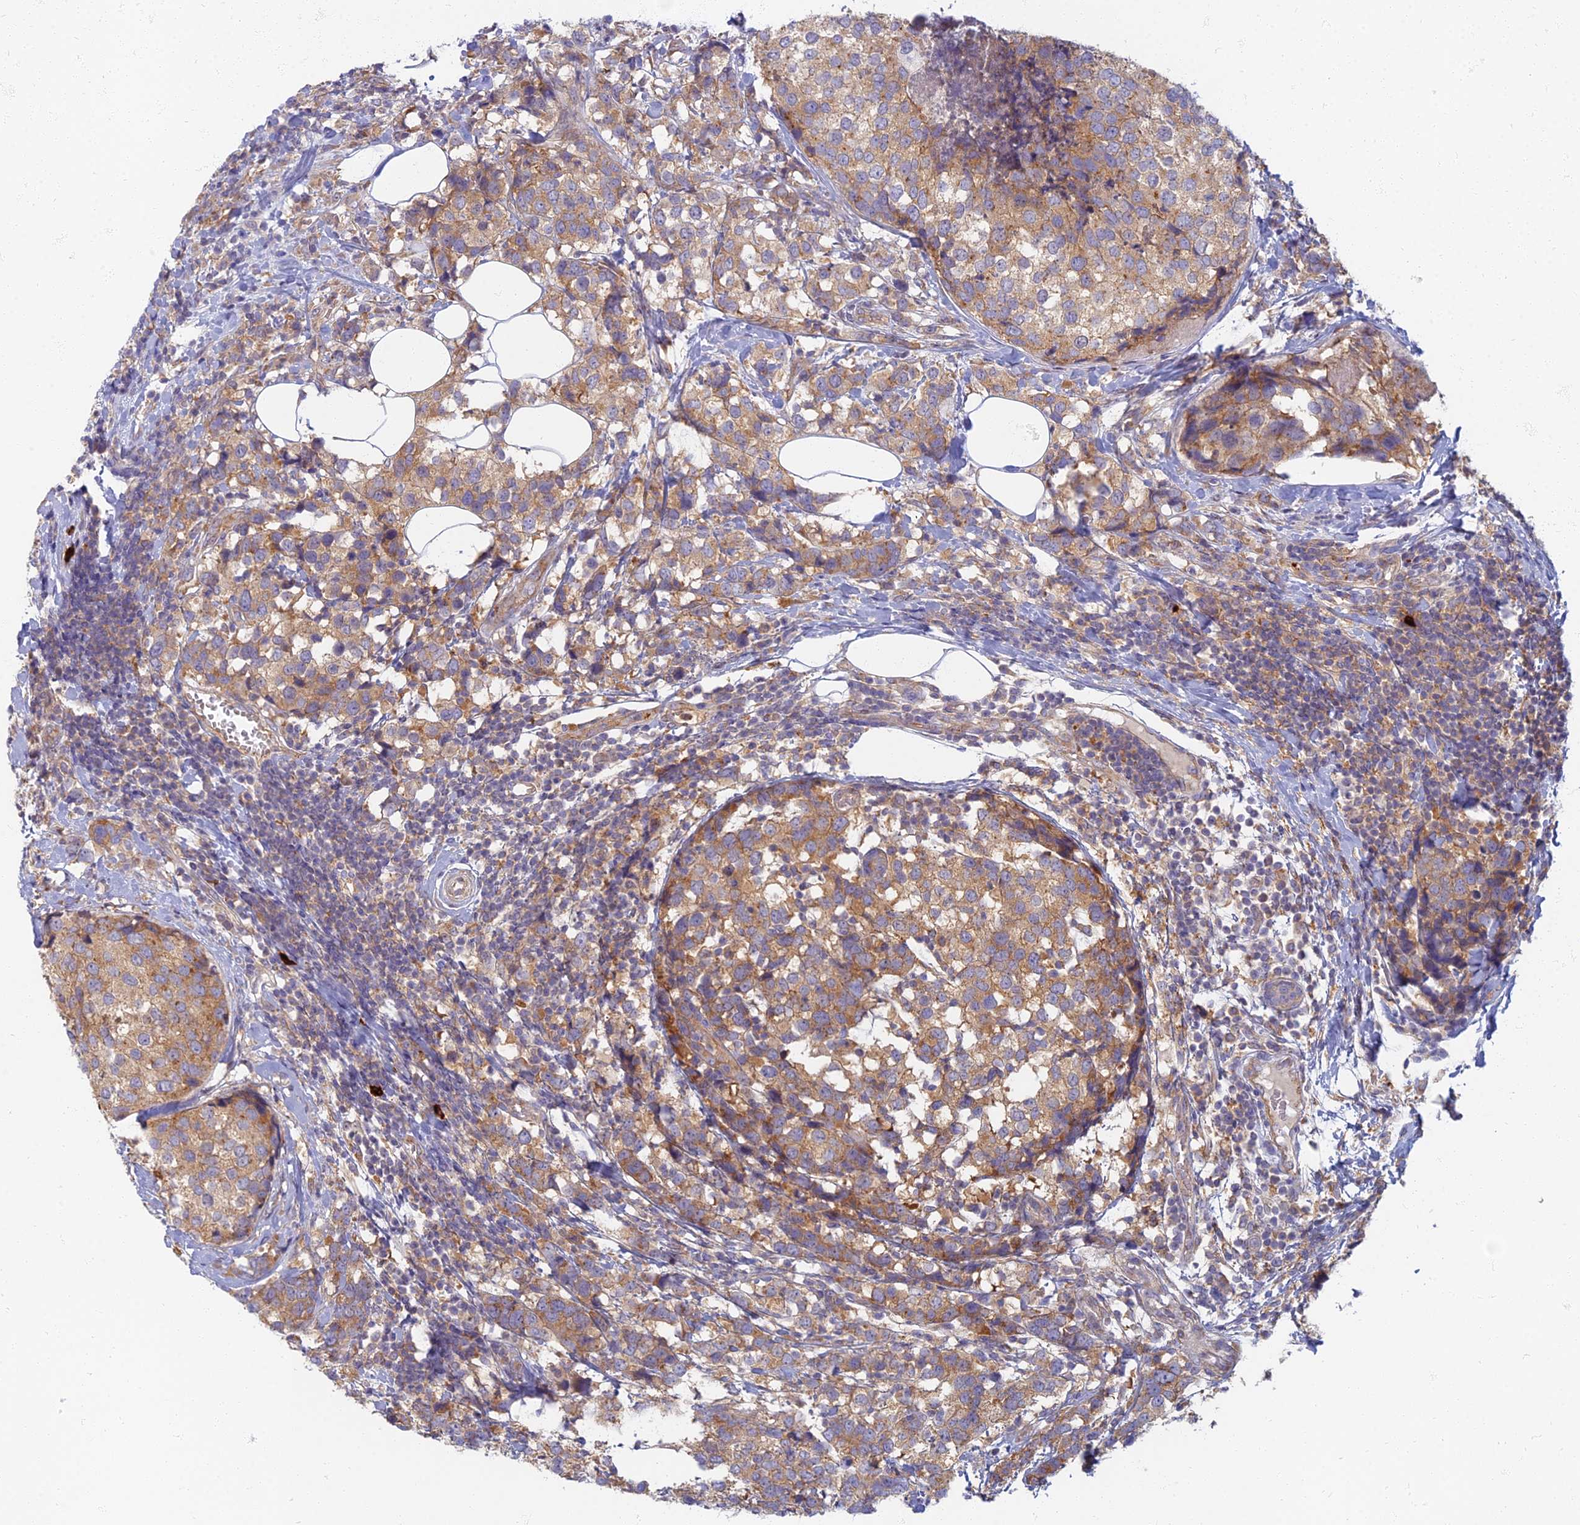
{"staining": {"intensity": "moderate", "quantity": "25%-75%", "location": "cytoplasmic/membranous"}, "tissue": "breast cancer", "cell_type": "Tumor cells", "image_type": "cancer", "snomed": [{"axis": "morphology", "description": "Lobular carcinoma"}, {"axis": "topography", "description": "Breast"}], "caption": "The immunohistochemical stain labels moderate cytoplasmic/membranous expression in tumor cells of breast cancer tissue. The staining is performed using DAB (3,3'-diaminobenzidine) brown chromogen to label protein expression. The nuclei are counter-stained blue using hematoxylin.", "gene": "PROX2", "patient": {"sex": "female", "age": 59}}